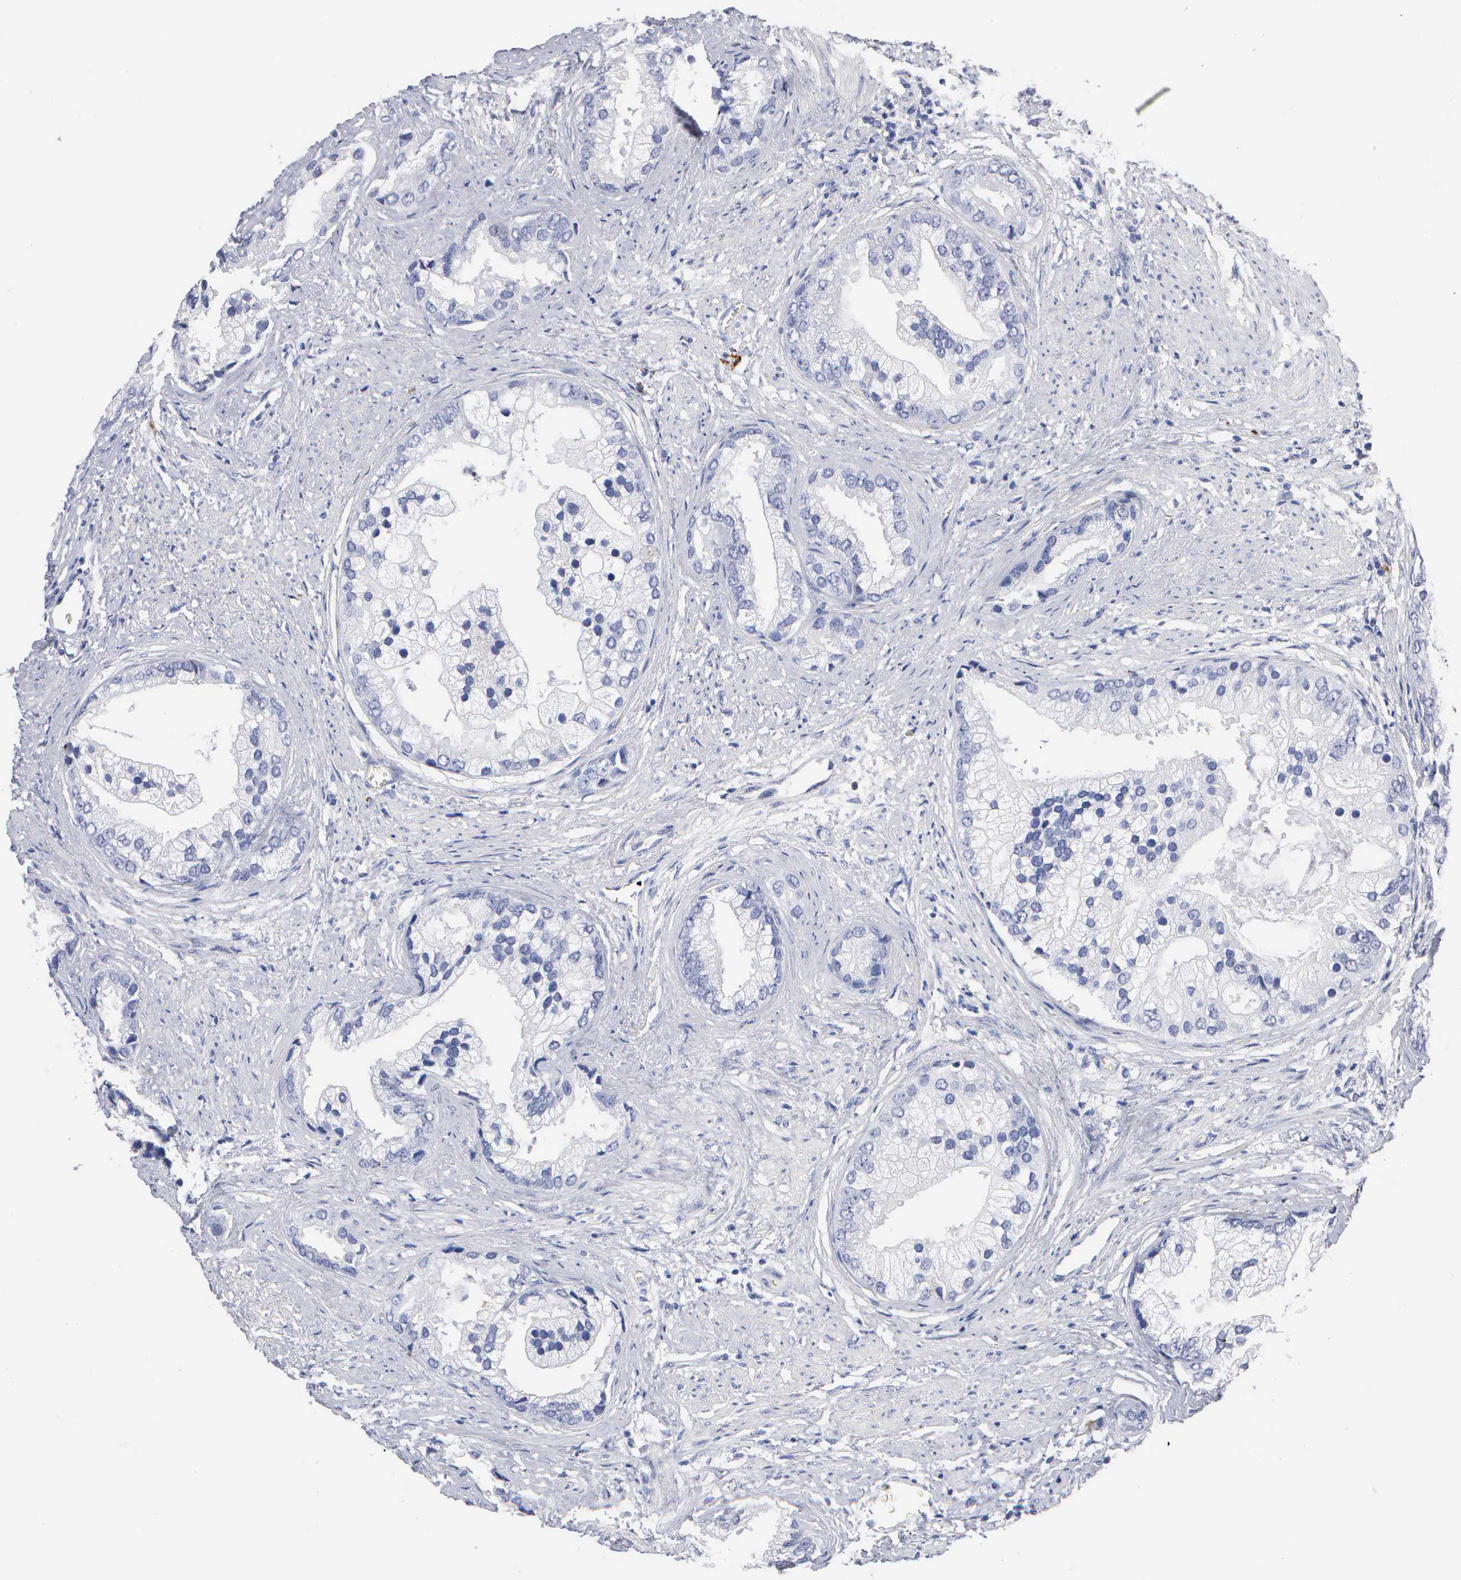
{"staining": {"intensity": "negative", "quantity": "none", "location": "none"}, "tissue": "prostate cancer", "cell_type": "Tumor cells", "image_type": "cancer", "snomed": [{"axis": "morphology", "description": "Adenocarcinoma, Medium grade"}, {"axis": "topography", "description": "Prostate"}], "caption": "There is no significant expression in tumor cells of adenocarcinoma (medium-grade) (prostate).", "gene": "ASPHD2", "patient": {"sex": "male", "age": 65}}